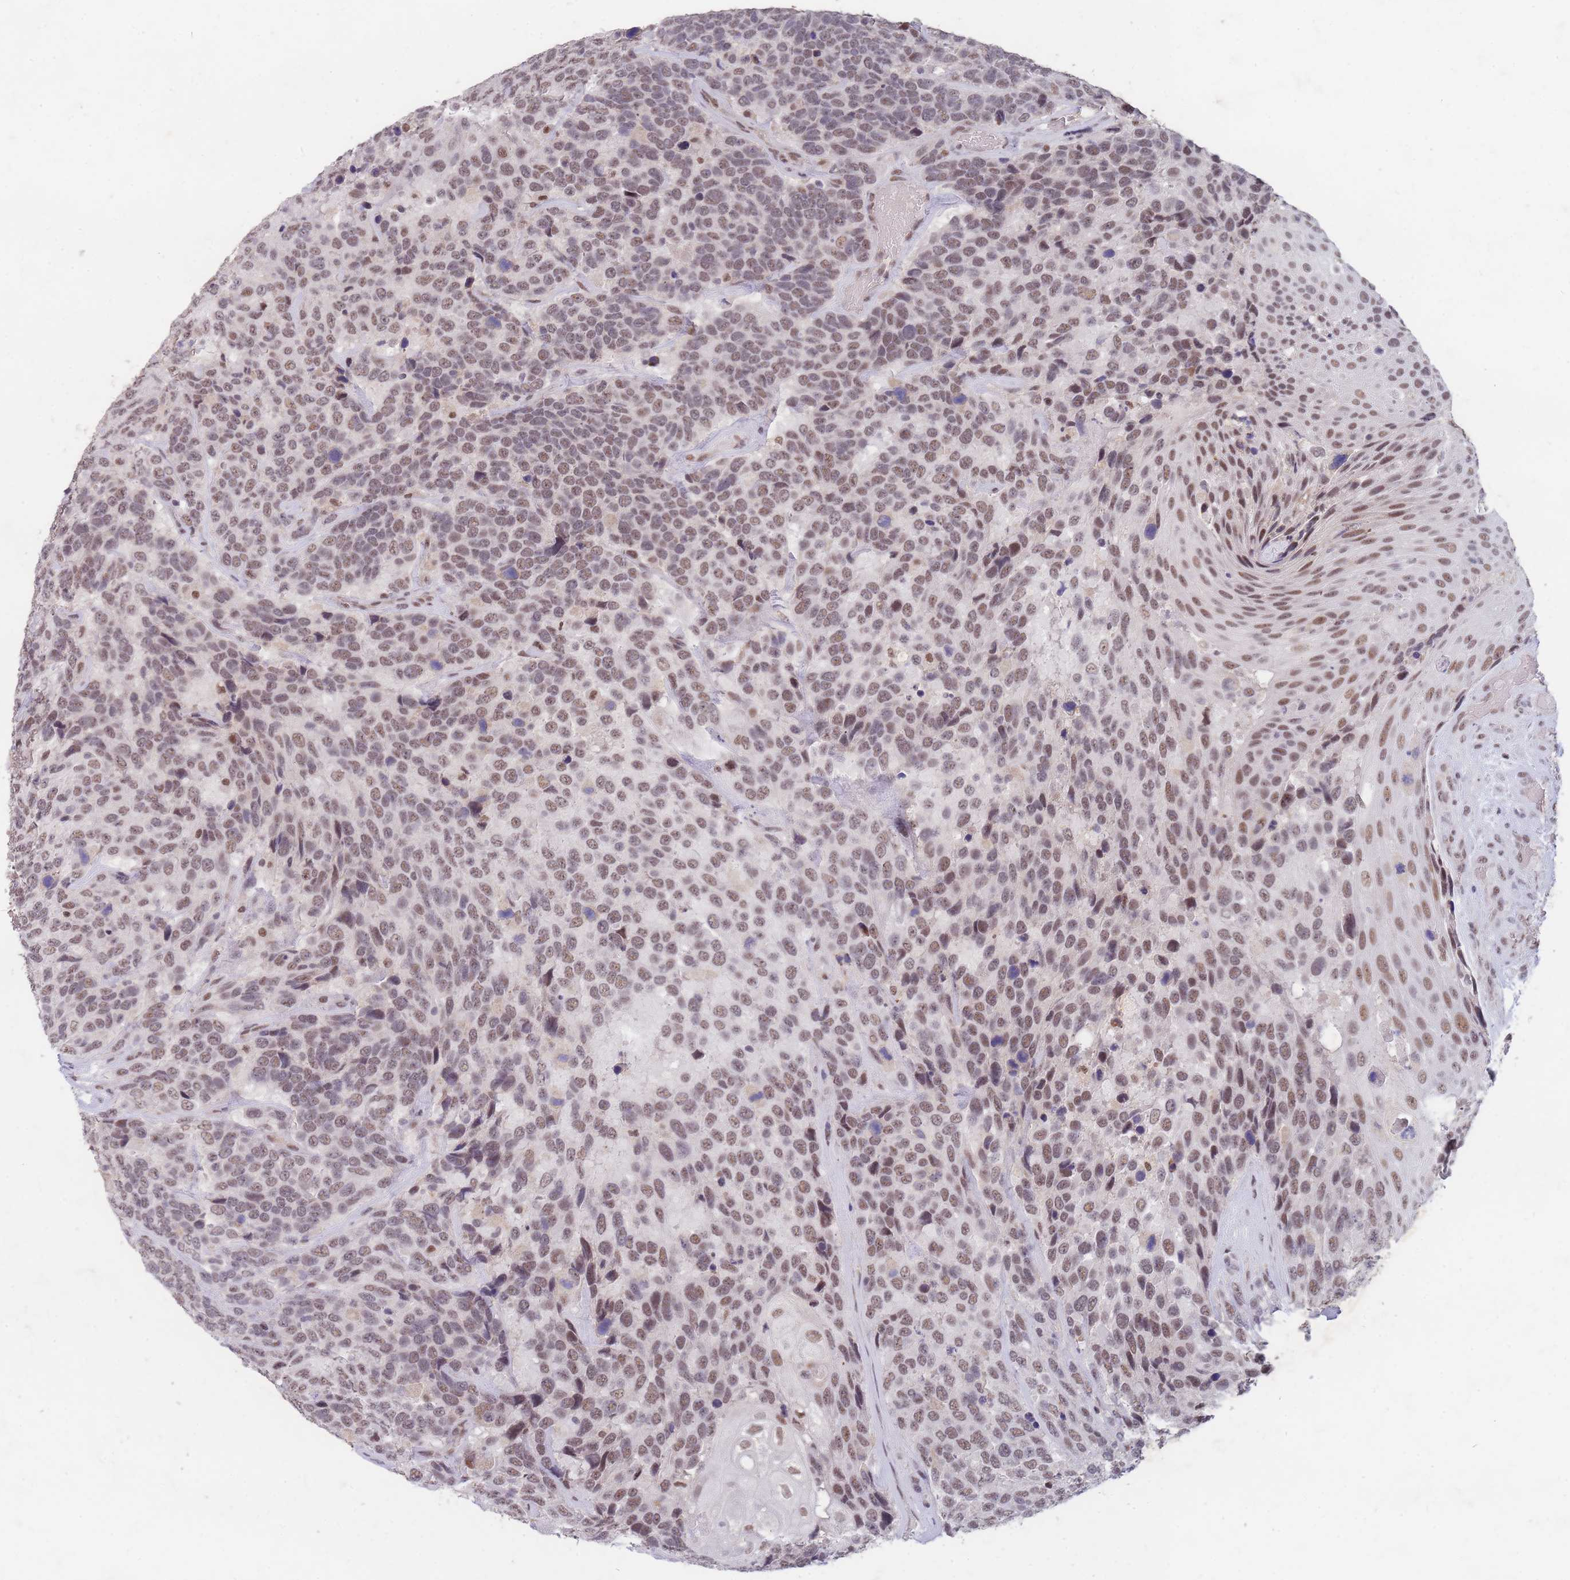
{"staining": {"intensity": "moderate", "quantity": ">75%", "location": "nuclear"}, "tissue": "urothelial cancer", "cell_type": "Tumor cells", "image_type": "cancer", "snomed": [{"axis": "morphology", "description": "Urothelial carcinoma, High grade"}, {"axis": "topography", "description": "Urinary bladder"}], "caption": "Immunohistochemistry (DAB (3,3'-diaminobenzidine)) staining of urothelial cancer demonstrates moderate nuclear protein positivity in about >75% of tumor cells.", "gene": "SNRPA1", "patient": {"sex": "female", "age": 70}}